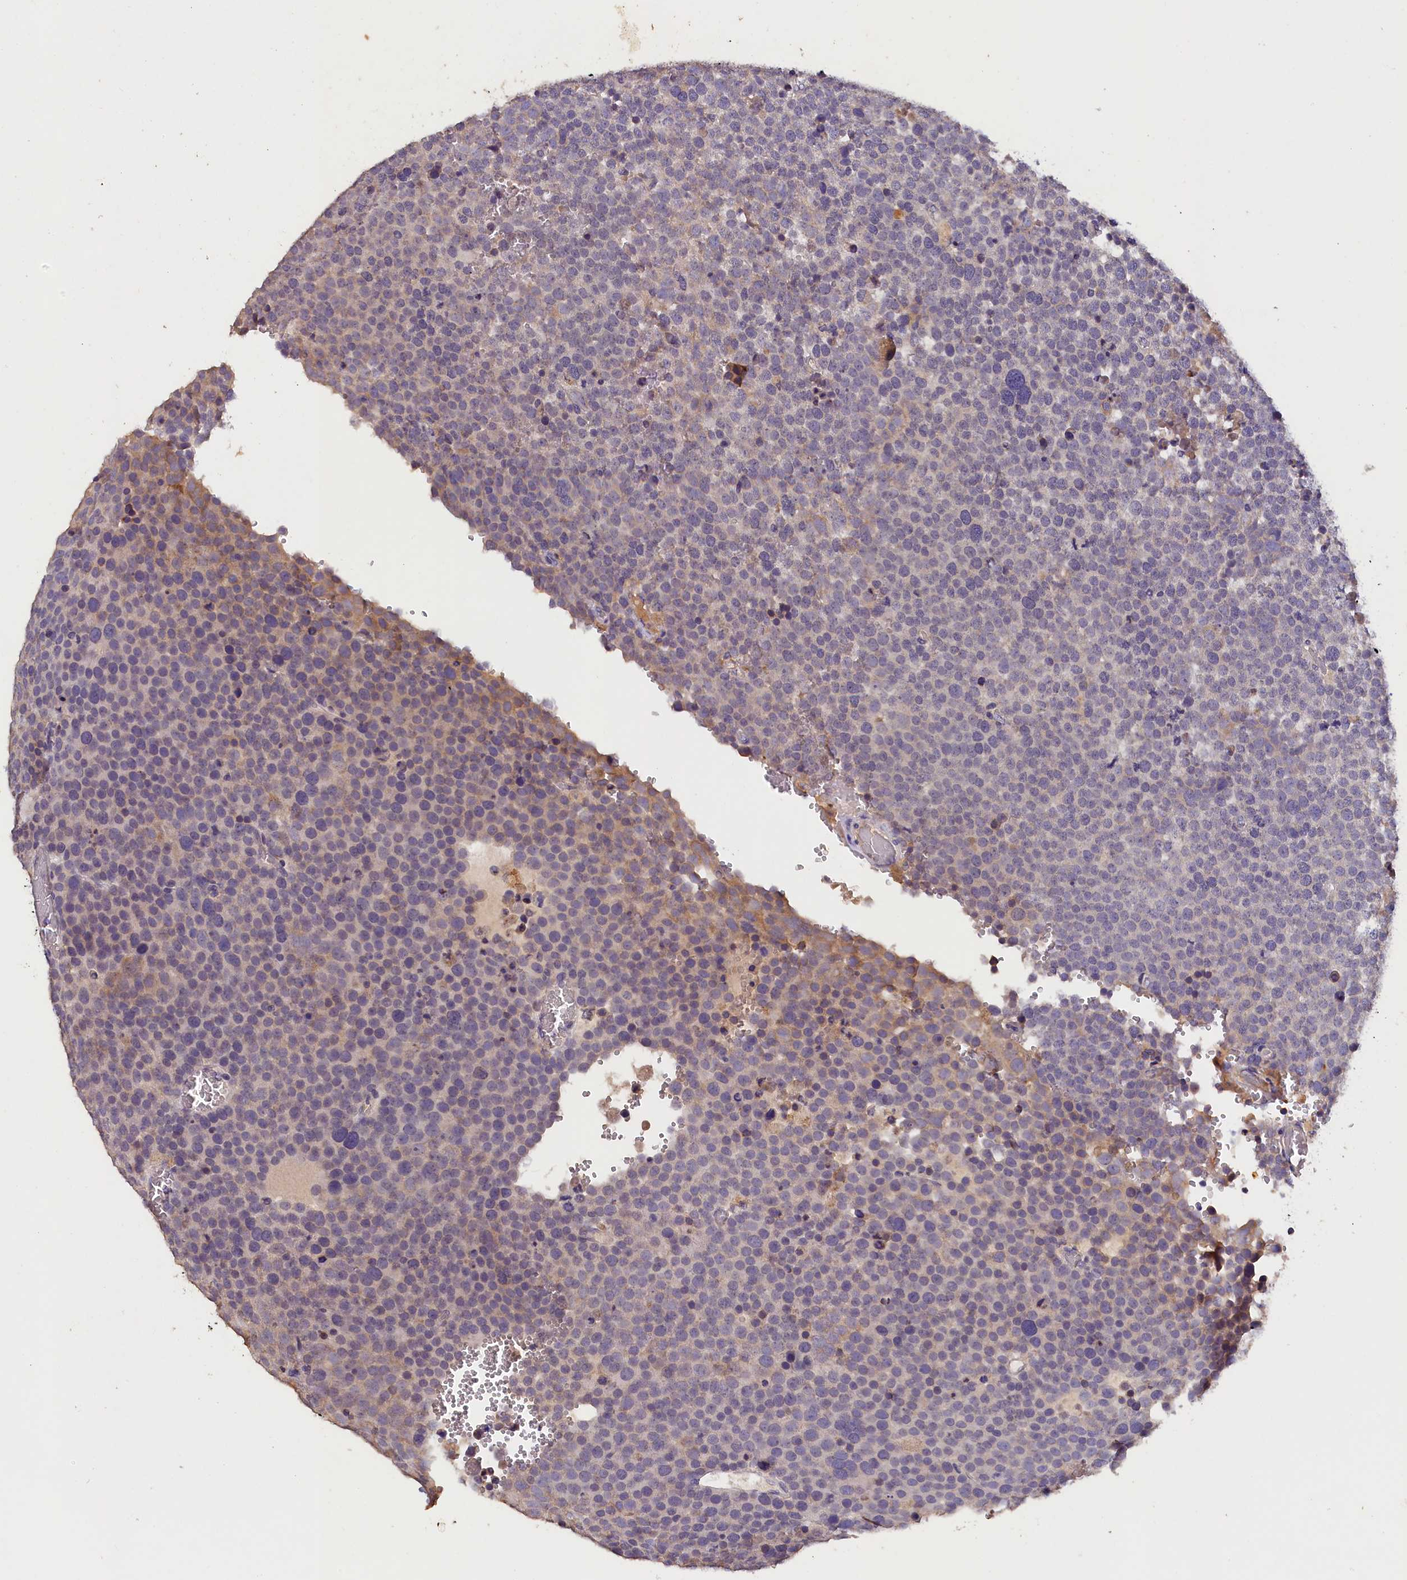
{"staining": {"intensity": "weak", "quantity": "<25%", "location": "cytoplasmic/membranous"}, "tissue": "testis cancer", "cell_type": "Tumor cells", "image_type": "cancer", "snomed": [{"axis": "morphology", "description": "Seminoma, NOS"}, {"axis": "topography", "description": "Testis"}], "caption": "The photomicrograph exhibits no staining of tumor cells in testis cancer. (DAB immunohistochemistry visualized using brightfield microscopy, high magnification).", "gene": "ST7L", "patient": {"sex": "male", "age": 71}}